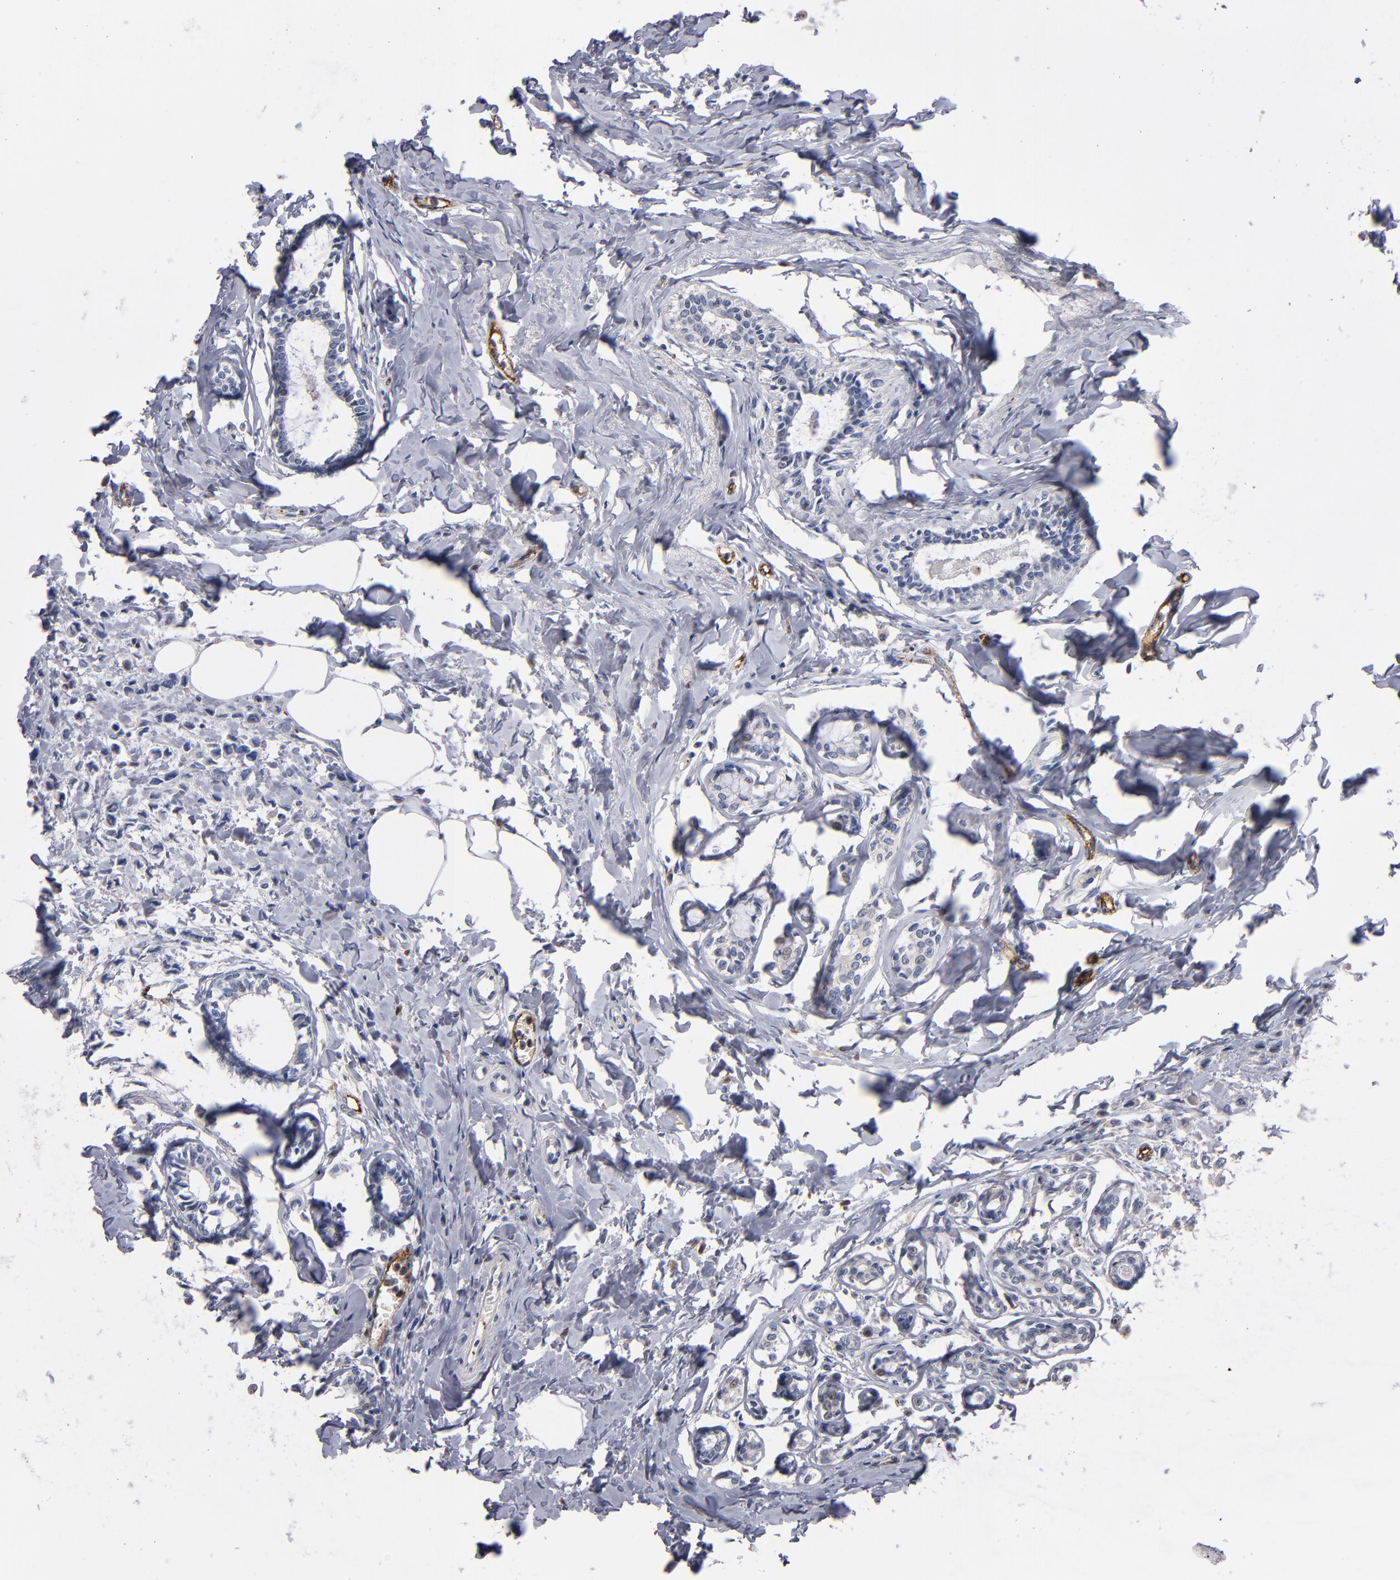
{"staining": {"intensity": "negative", "quantity": "none", "location": "none"}, "tissue": "breast cancer", "cell_type": "Tumor cells", "image_type": "cancer", "snomed": [{"axis": "morphology", "description": "Lobular carcinoma"}, {"axis": "topography", "description": "Breast"}], "caption": "Tumor cells show no significant protein staining in breast lobular carcinoma.", "gene": "SELP", "patient": {"sex": "female", "age": 51}}